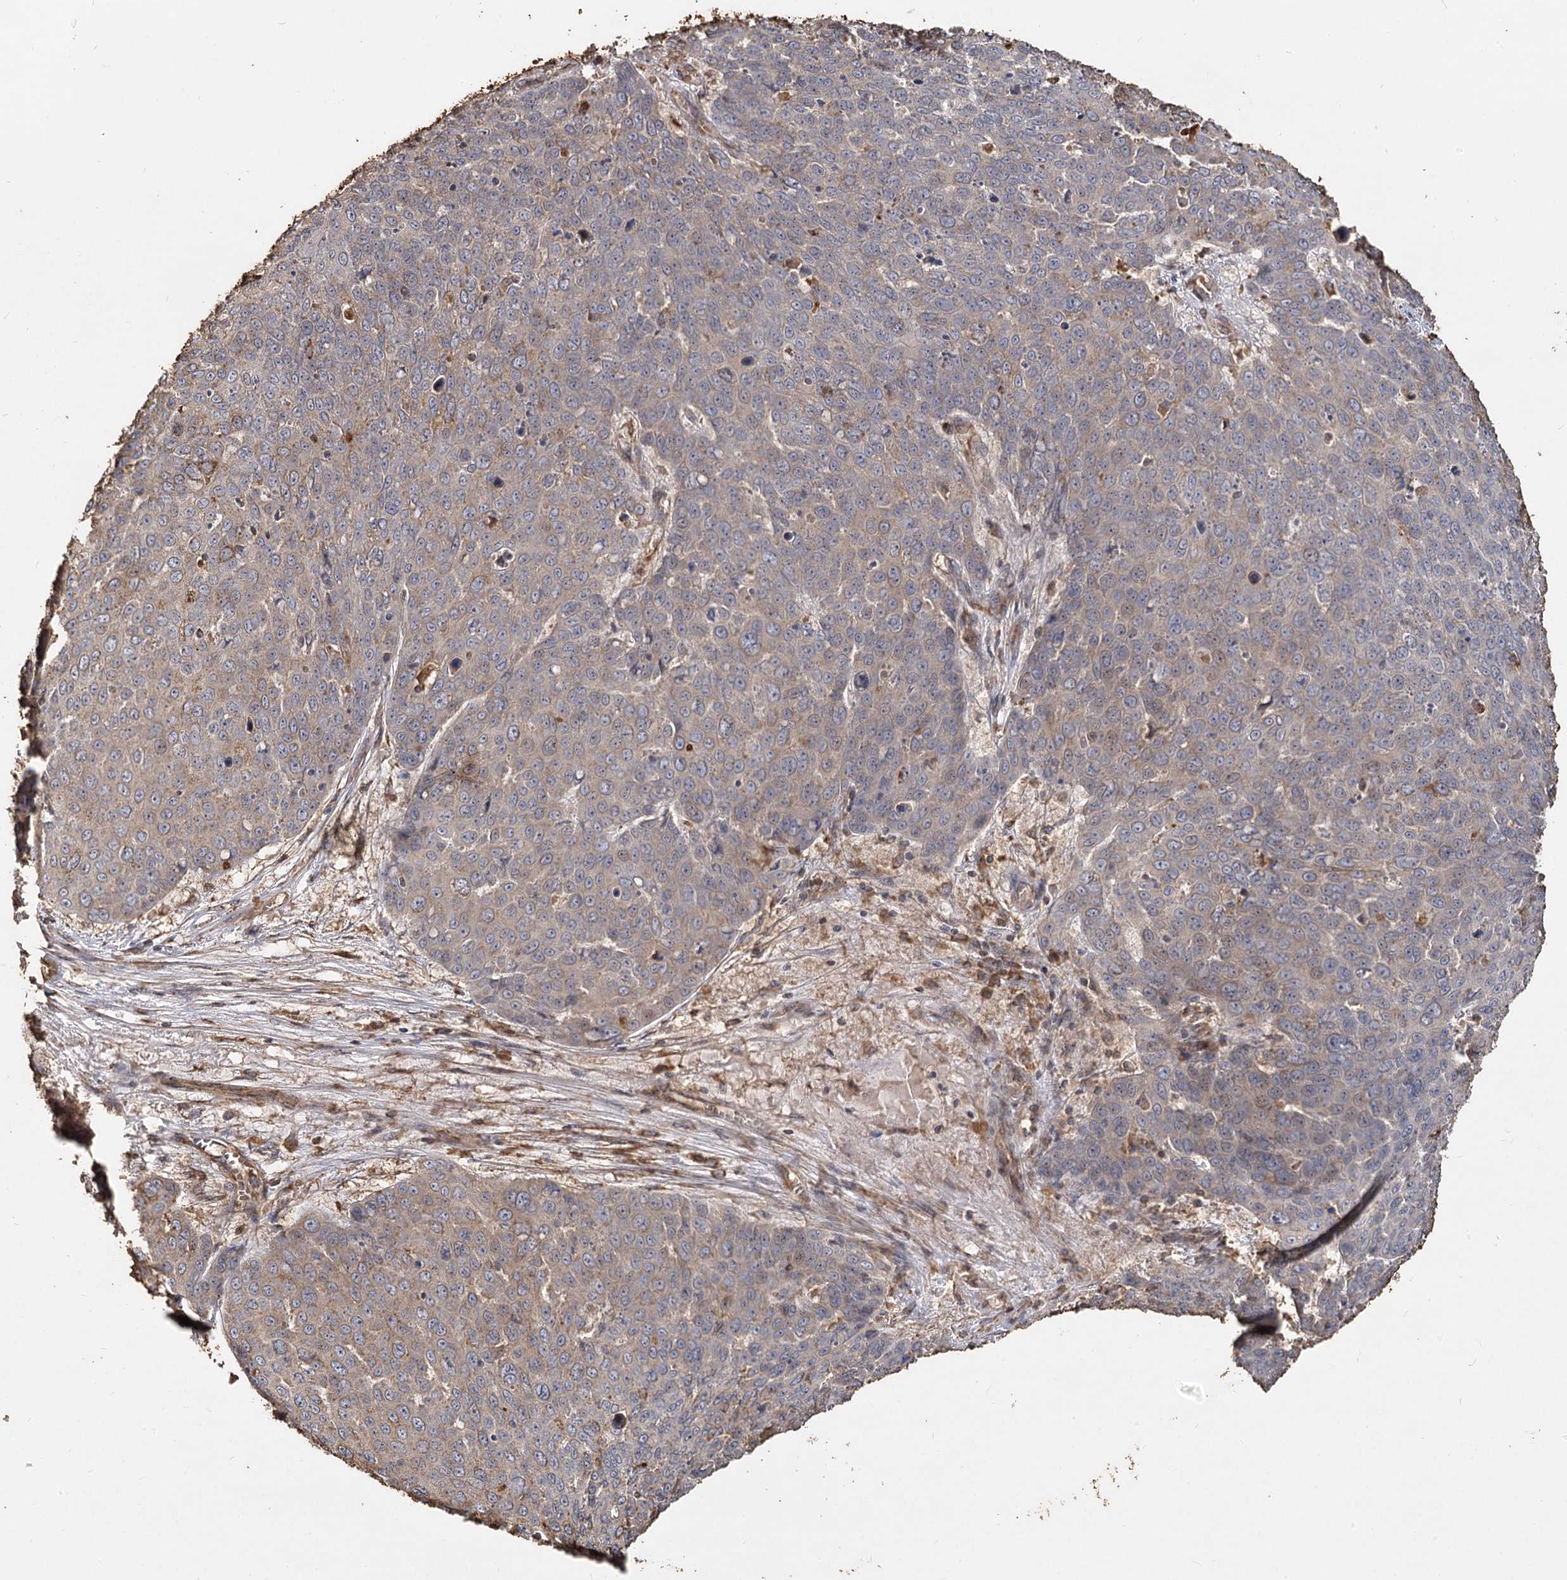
{"staining": {"intensity": "moderate", "quantity": "<25%", "location": "cytoplasmic/membranous"}, "tissue": "skin cancer", "cell_type": "Tumor cells", "image_type": "cancer", "snomed": [{"axis": "morphology", "description": "Squamous cell carcinoma, NOS"}, {"axis": "topography", "description": "Skin"}], "caption": "Immunohistochemical staining of skin squamous cell carcinoma demonstrates moderate cytoplasmic/membranous protein positivity in about <25% of tumor cells. Using DAB (3,3'-diaminobenzidine) (brown) and hematoxylin (blue) stains, captured at high magnification using brightfield microscopy.", "gene": "PIK3C2A", "patient": {"sex": "male", "age": 71}}